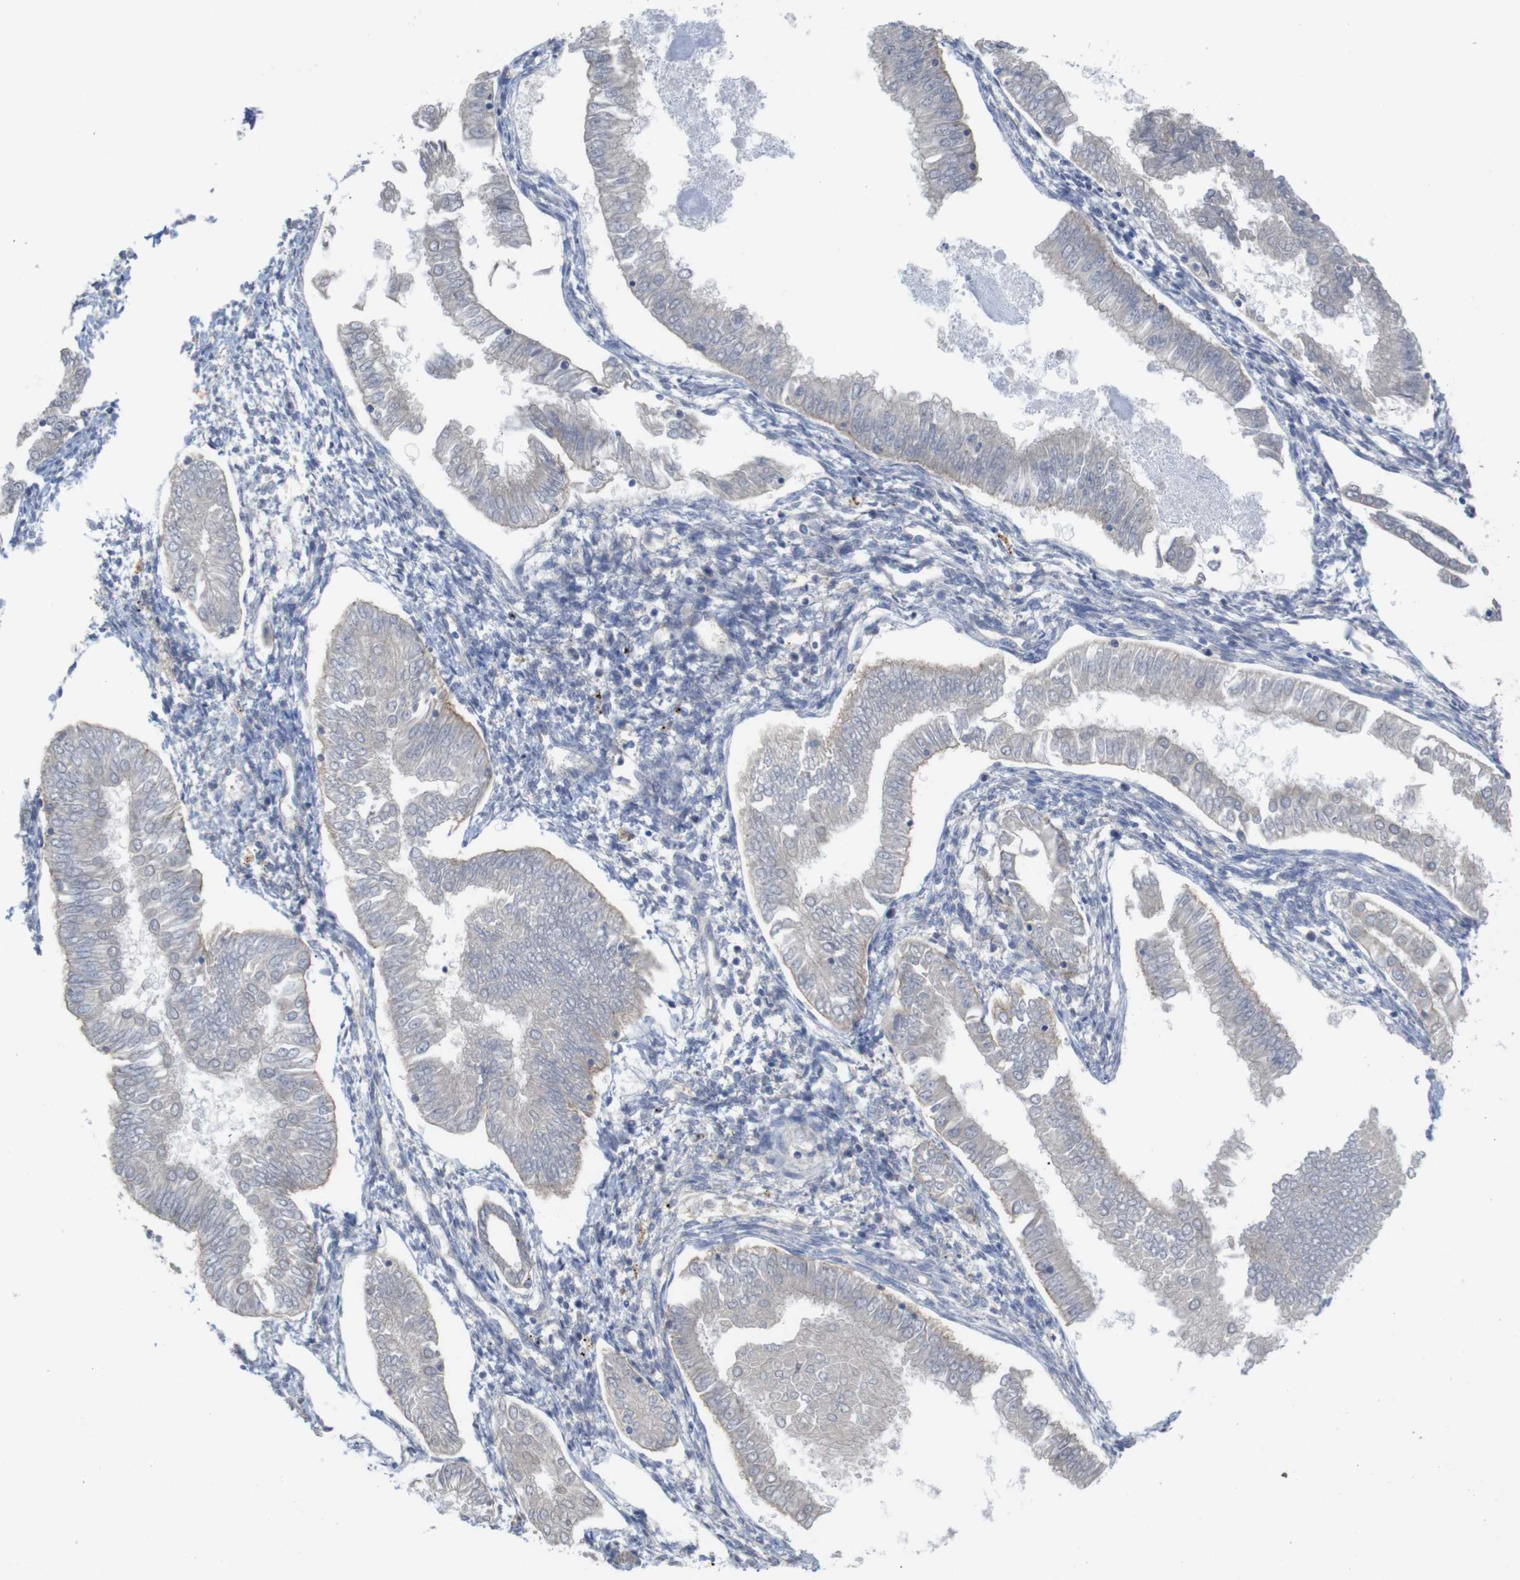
{"staining": {"intensity": "negative", "quantity": "none", "location": "none"}, "tissue": "endometrial cancer", "cell_type": "Tumor cells", "image_type": "cancer", "snomed": [{"axis": "morphology", "description": "Adenocarcinoma, NOS"}, {"axis": "topography", "description": "Endometrium"}], "caption": "DAB immunohistochemical staining of human endometrial cancer (adenocarcinoma) shows no significant staining in tumor cells.", "gene": "KIDINS220", "patient": {"sex": "female", "age": 53}}